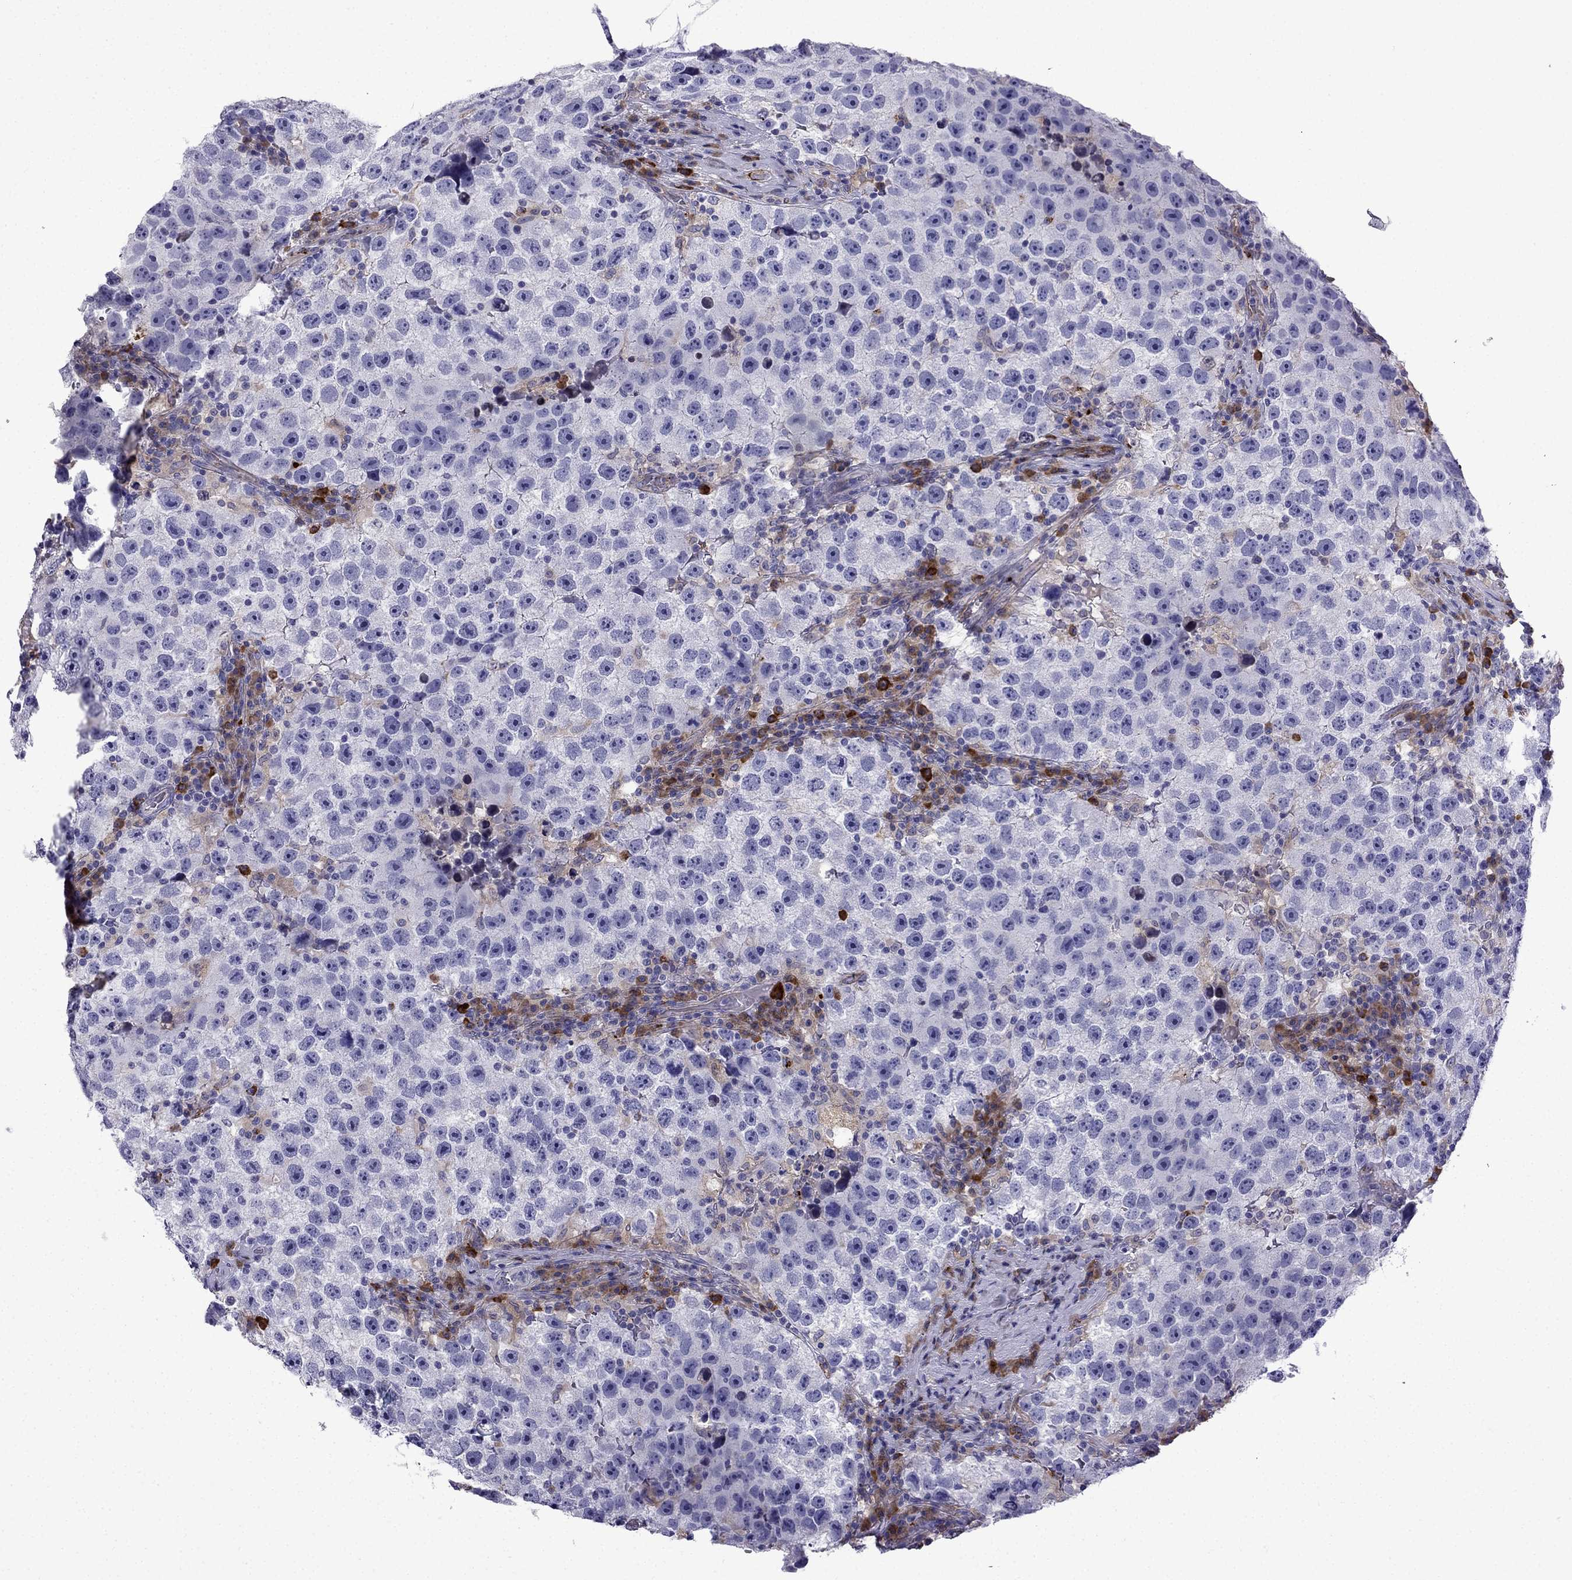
{"staining": {"intensity": "negative", "quantity": "none", "location": "none"}, "tissue": "testis cancer", "cell_type": "Tumor cells", "image_type": "cancer", "snomed": [{"axis": "morphology", "description": "Normal tissue, NOS"}, {"axis": "morphology", "description": "Seminoma, NOS"}, {"axis": "topography", "description": "Testis"}], "caption": "Testis cancer was stained to show a protein in brown. There is no significant positivity in tumor cells.", "gene": "TSSK4", "patient": {"sex": "male", "age": 31}}